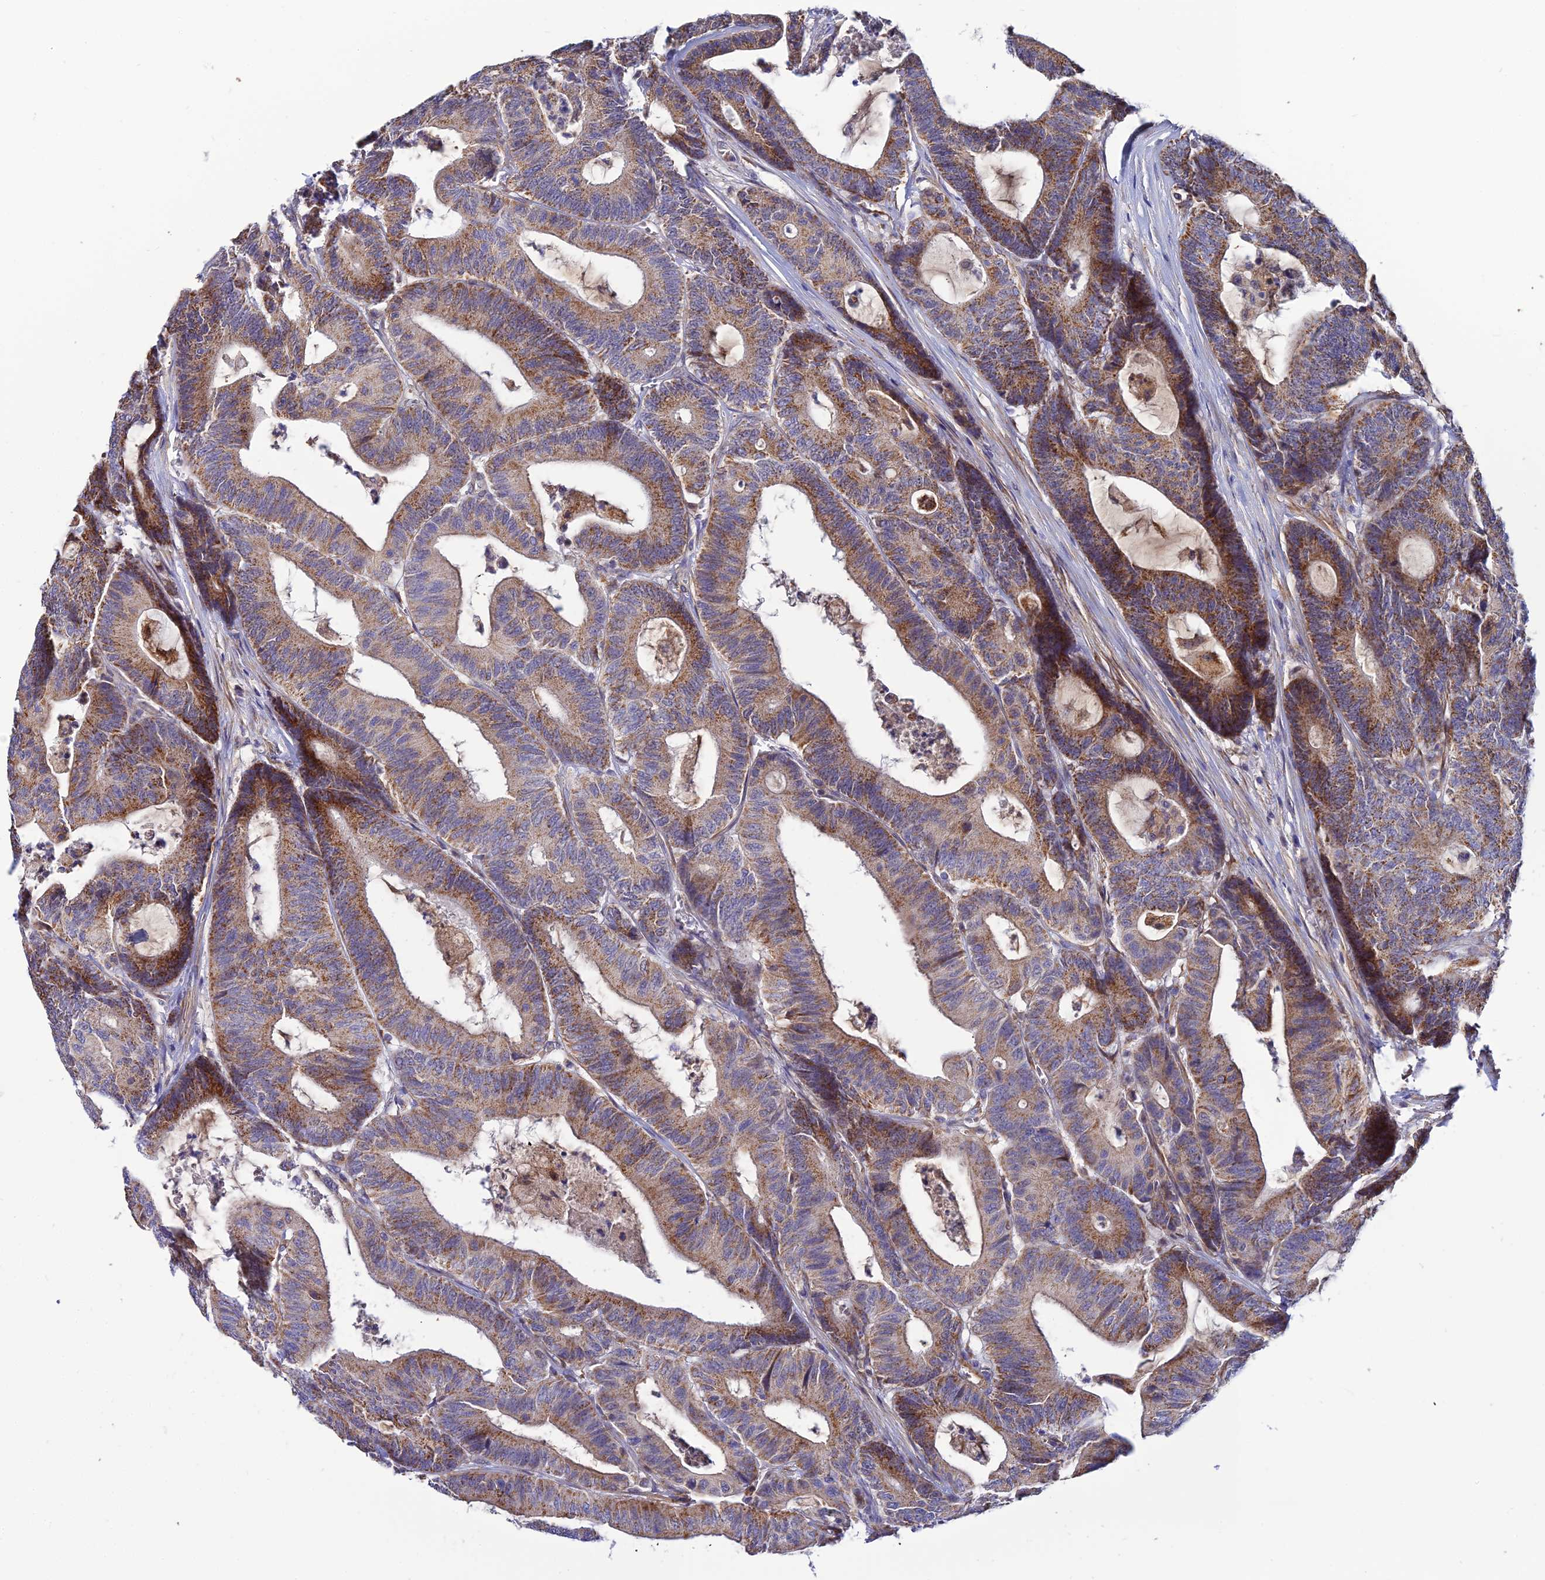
{"staining": {"intensity": "moderate", "quantity": ">75%", "location": "cytoplasmic/membranous"}, "tissue": "colorectal cancer", "cell_type": "Tumor cells", "image_type": "cancer", "snomed": [{"axis": "morphology", "description": "Adenocarcinoma, NOS"}, {"axis": "topography", "description": "Colon"}], "caption": "About >75% of tumor cells in human colorectal cancer display moderate cytoplasmic/membranous protein staining as visualized by brown immunohistochemical staining.", "gene": "ACOT2", "patient": {"sex": "female", "age": 84}}